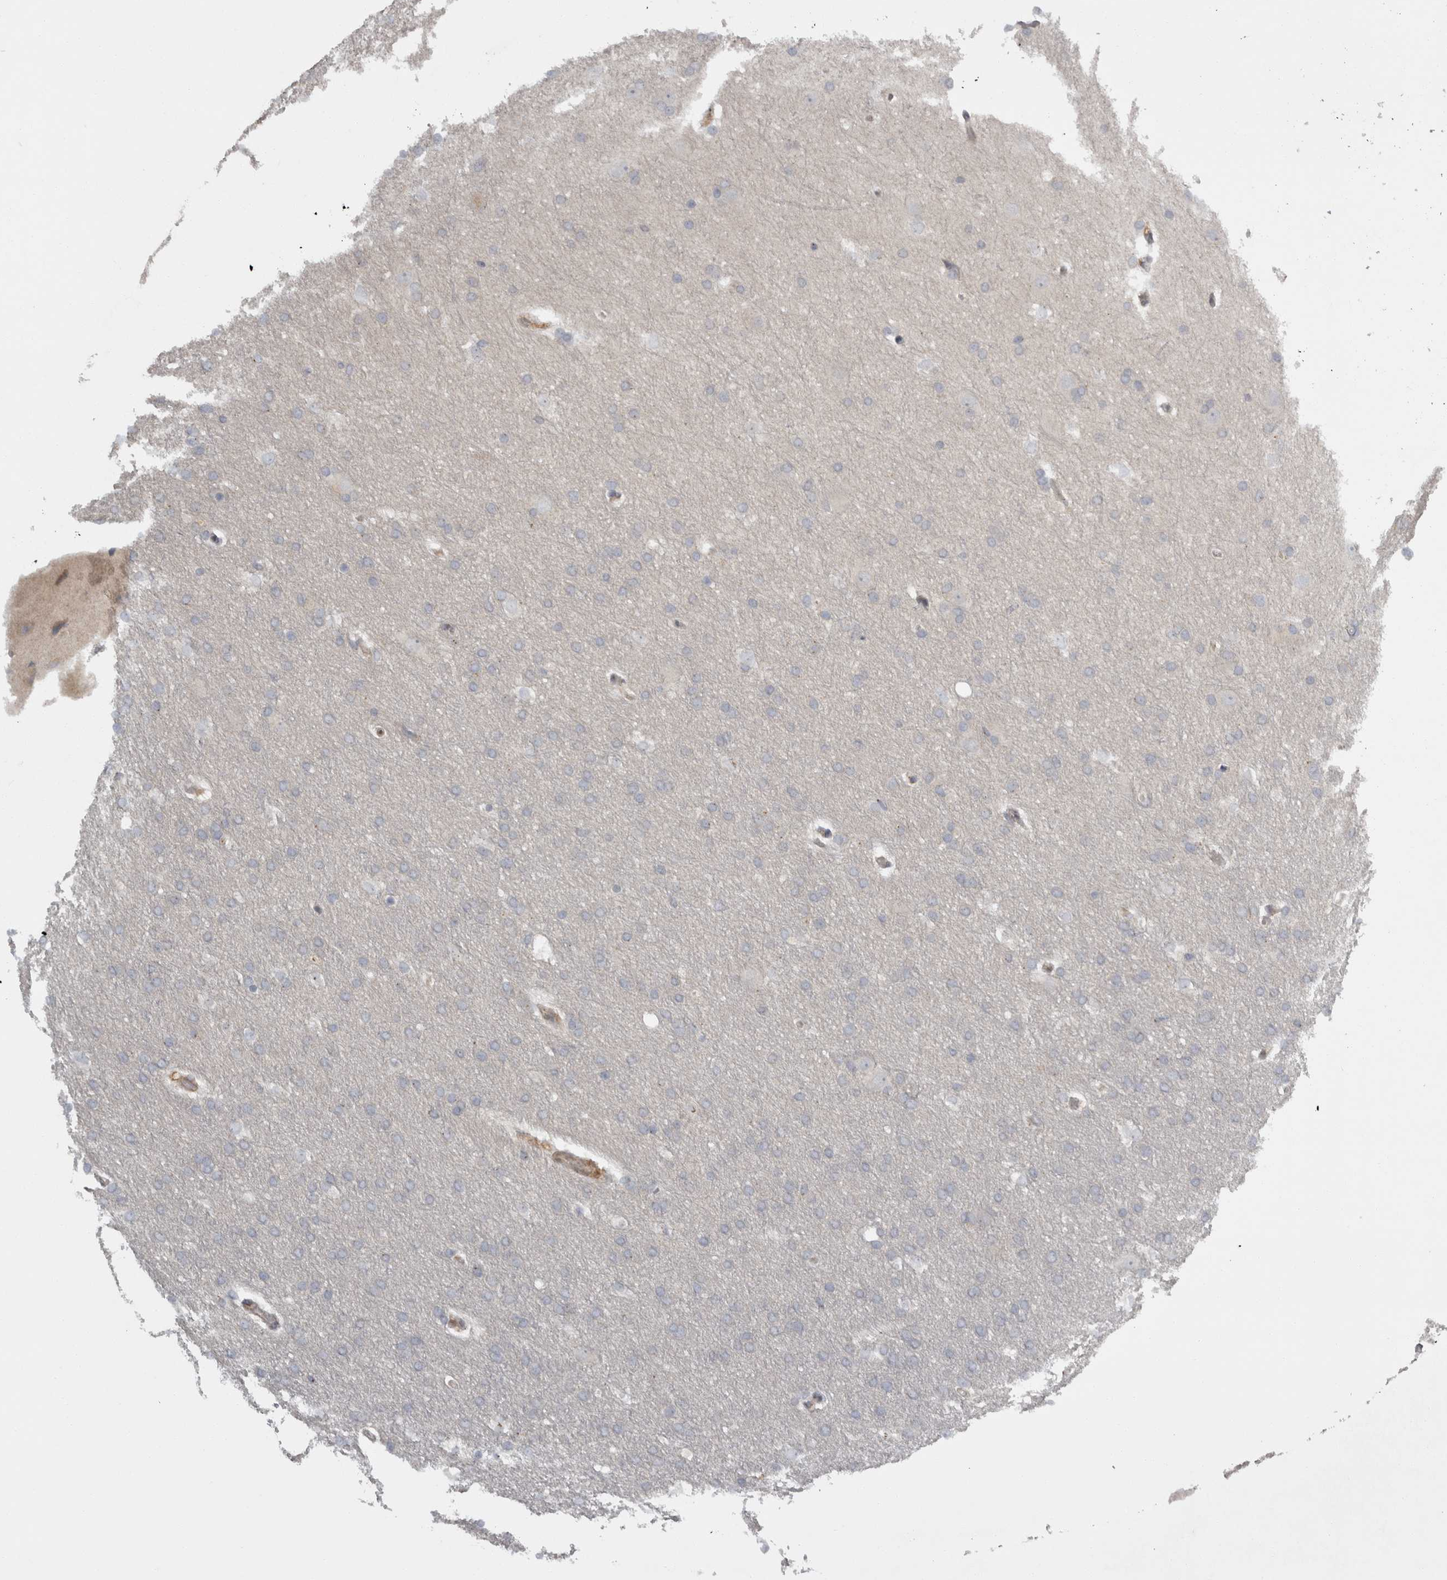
{"staining": {"intensity": "negative", "quantity": "none", "location": "none"}, "tissue": "glioma", "cell_type": "Tumor cells", "image_type": "cancer", "snomed": [{"axis": "morphology", "description": "Glioma, malignant, Low grade"}, {"axis": "topography", "description": "Brain"}], "caption": "Glioma stained for a protein using immunohistochemistry displays no expression tumor cells.", "gene": "SLCO5A1", "patient": {"sex": "female", "age": 37}}